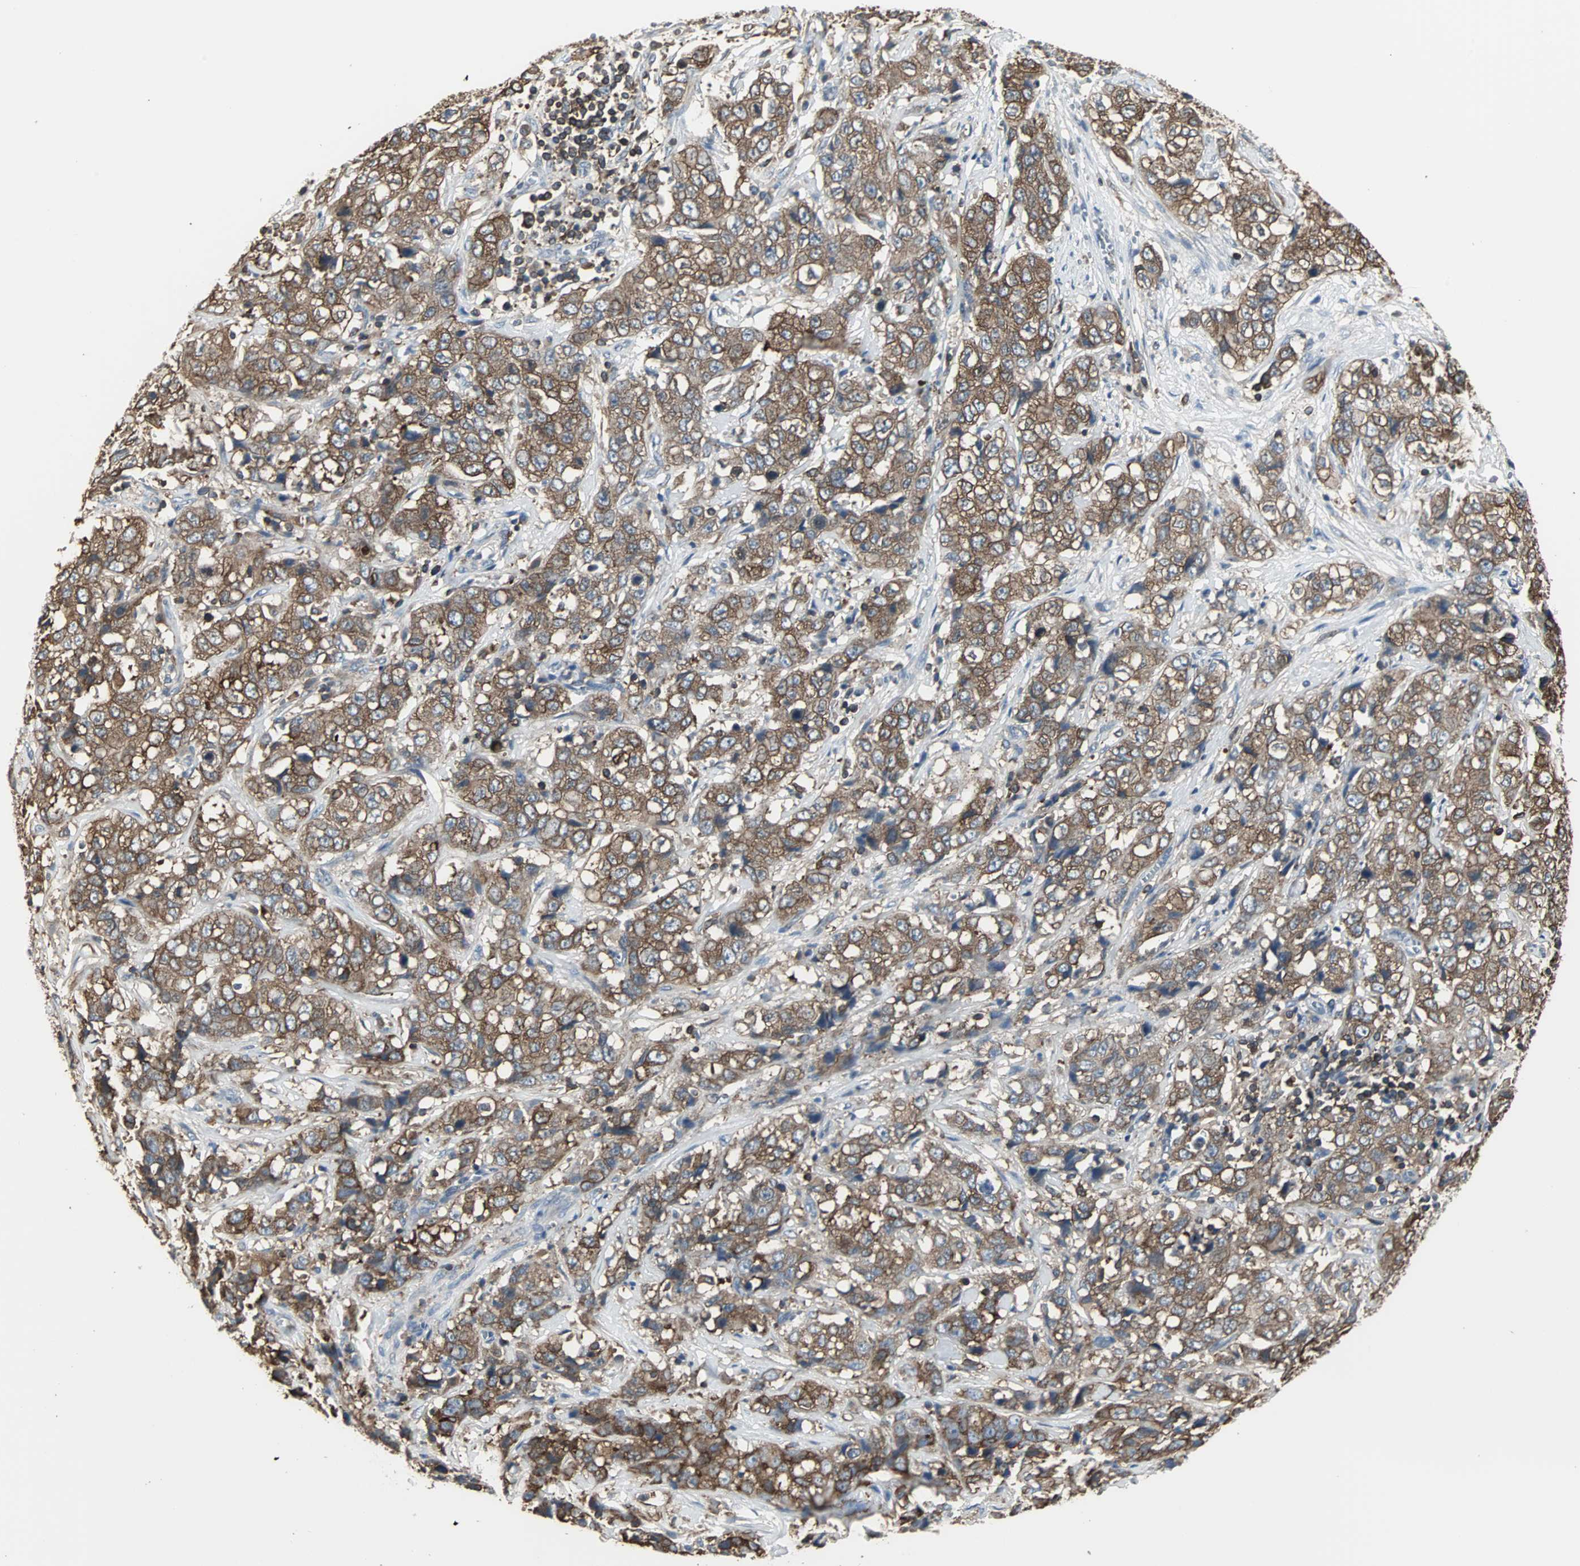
{"staining": {"intensity": "strong", "quantity": ">75%", "location": "cytoplasmic/membranous"}, "tissue": "stomach cancer", "cell_type": "Tumor cells", "image_type": "cancer", "snomed": [{"axis": "morphology", "description": "Adenocarcinoma, NOS"}, {"axis": "topography", "description": "Stomach"}], "caption": "Protein analysis of adenocarcinoma (stomach) tissue shows strong cytoplasmic/membranous staining in approximately >75% of tumor cells.", "gene": "LRRFIP1", "patient": {"sex": "male", "age": 48}}